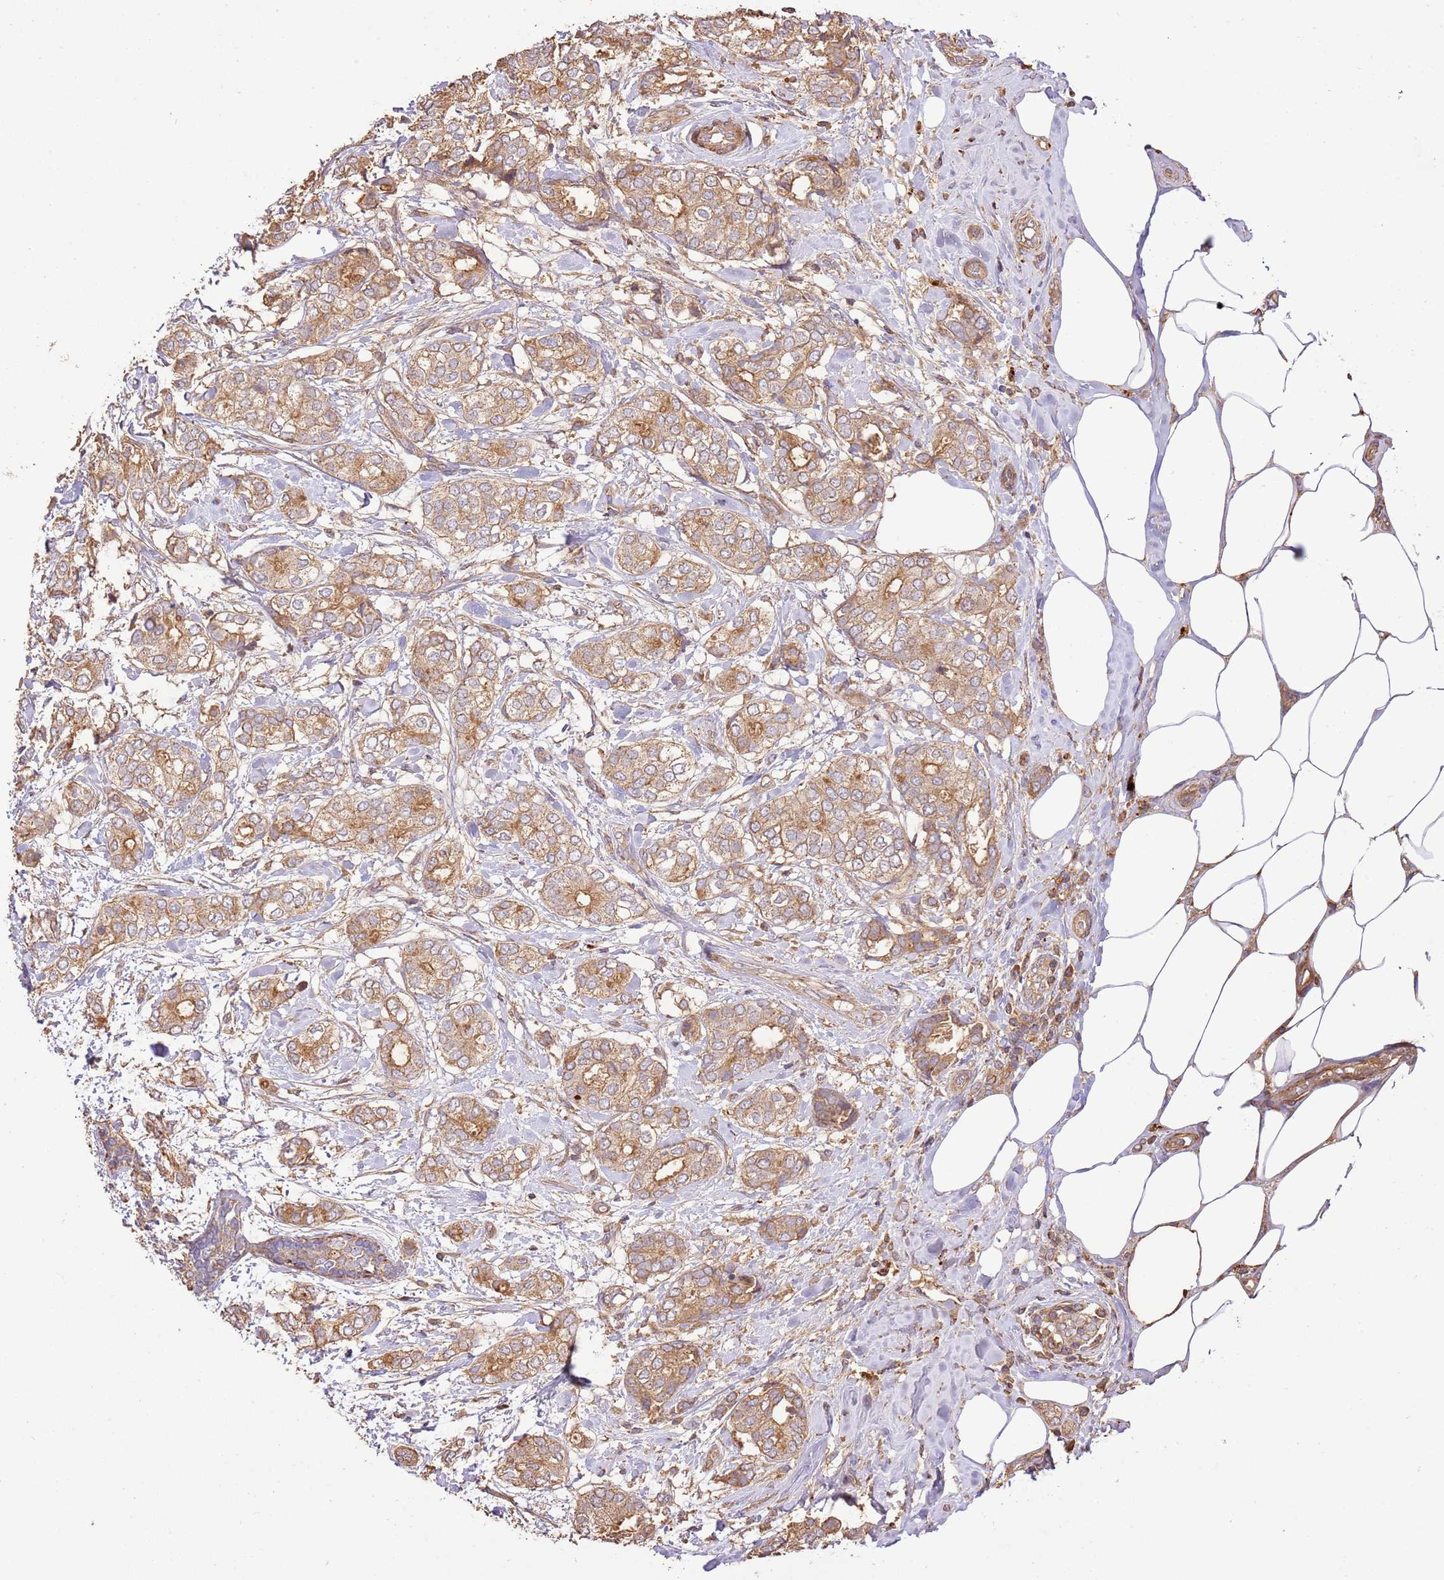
{"staining": {"intensity": "moderate", "quantity": ">75%", "location": "cytoplasmic/membranous"}, "tissue": "breast cancer", "cell_type": "Tumor cells", "image_type": "cancer", "snomed": [{"axis": "morphology", "description": "Duct carcinoma"}, {"axis": "topography", "description": "Breast"}], "caption": "Tumor cells show medium levels of moderate cytoplasmic/membranous staining in about >75% of cells in breast cancer (infiltrating ductal carcinoma). The staining was performed using DAB, with brown indicating positive protein expression. Nuclei are stained blue with hematoxylin.", "gene": "CEP55", "patient": {"sex": "female", "age": 73}}